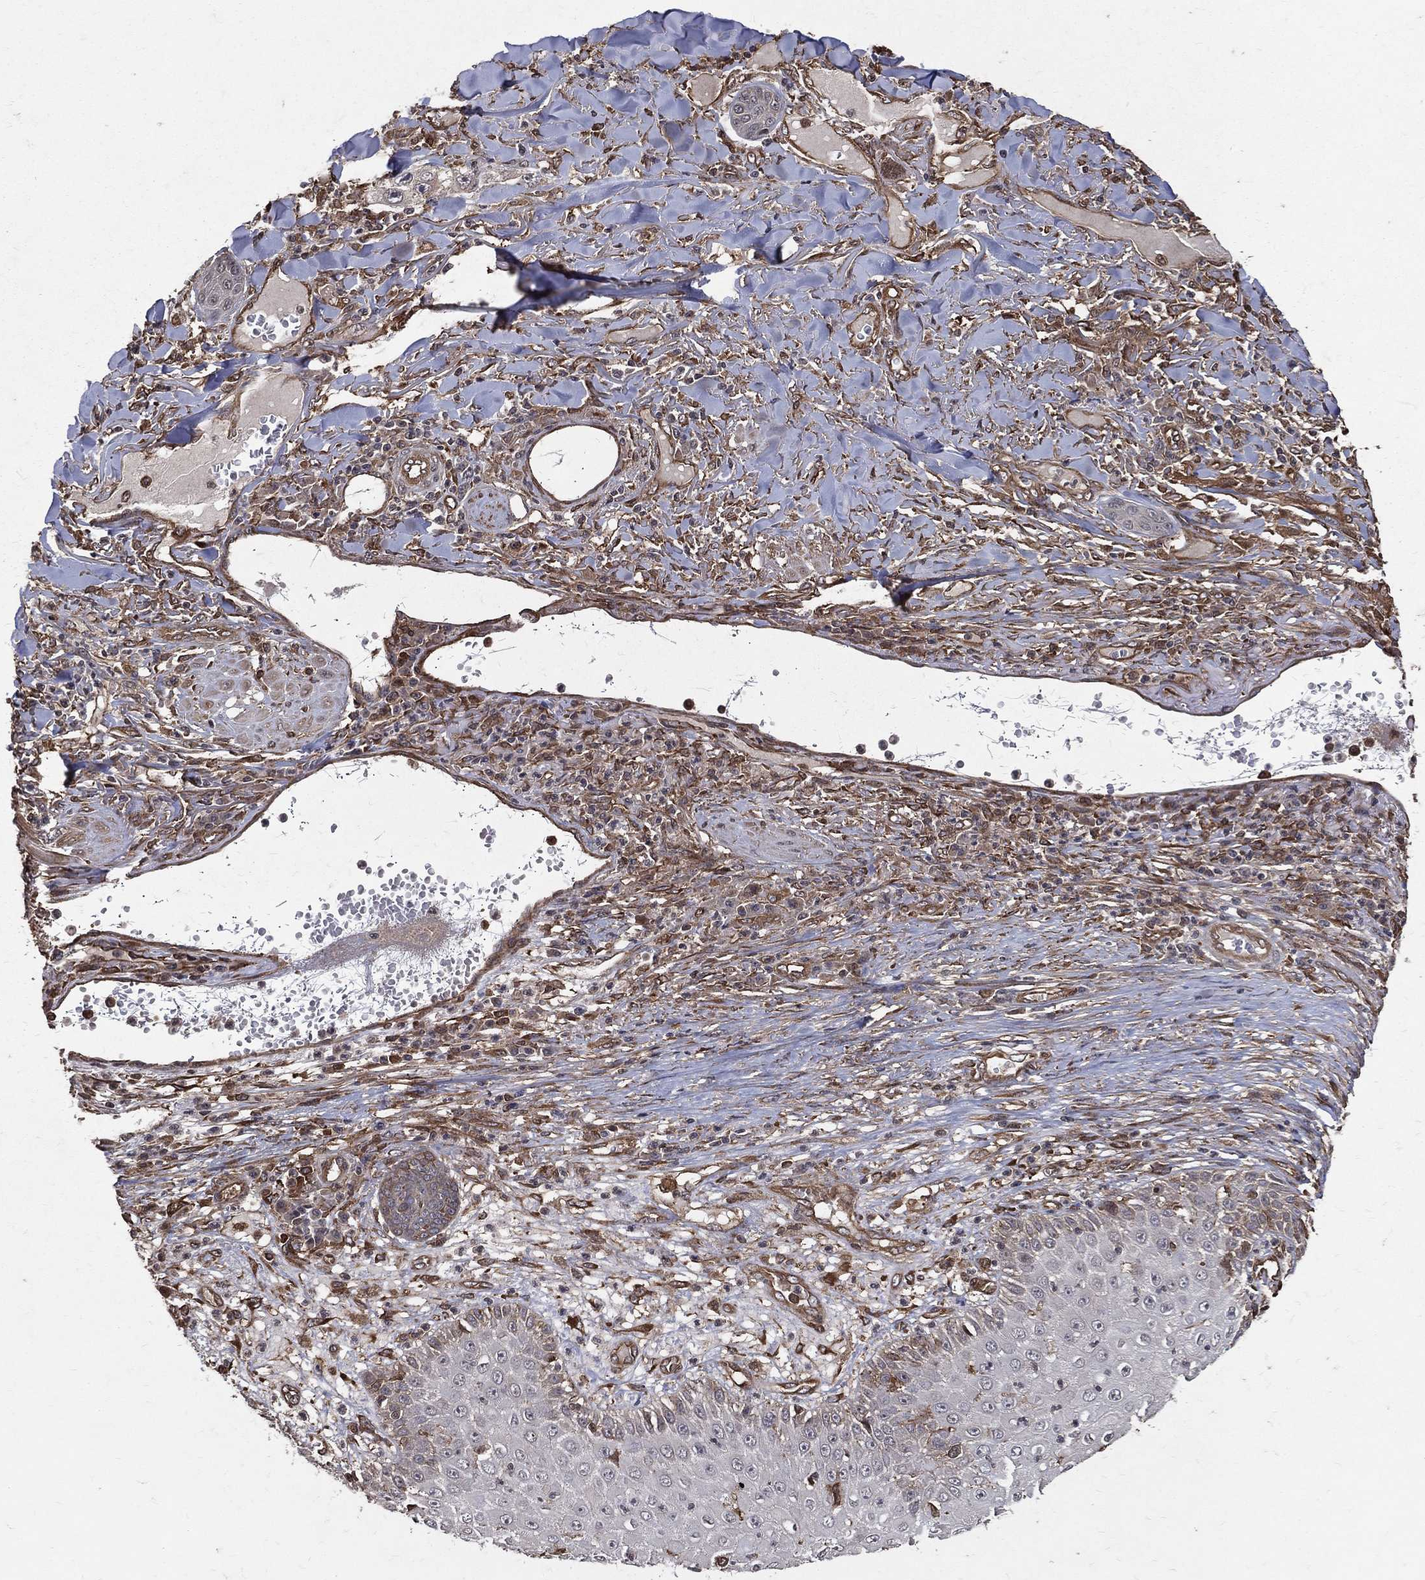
{"staining": {"intensity": "negative", "quantity": "none", "location": "none"}, "tissue": "skin cancer", "cell_type": "Tumor cells", "image_type": "cancer", "snomed": [{"axis": "morphology", "description": "Squamous cell carcinoma, NOS"}, {"axis": "topography", "description": "Skin"}], "caption": "This is an IHC micrograph of skin cancer (squamous cell carcinoma). There is no positivity in tumor cells.", "gene": "DPYSL2", "patient": {"sex": "male", "age": 82}}